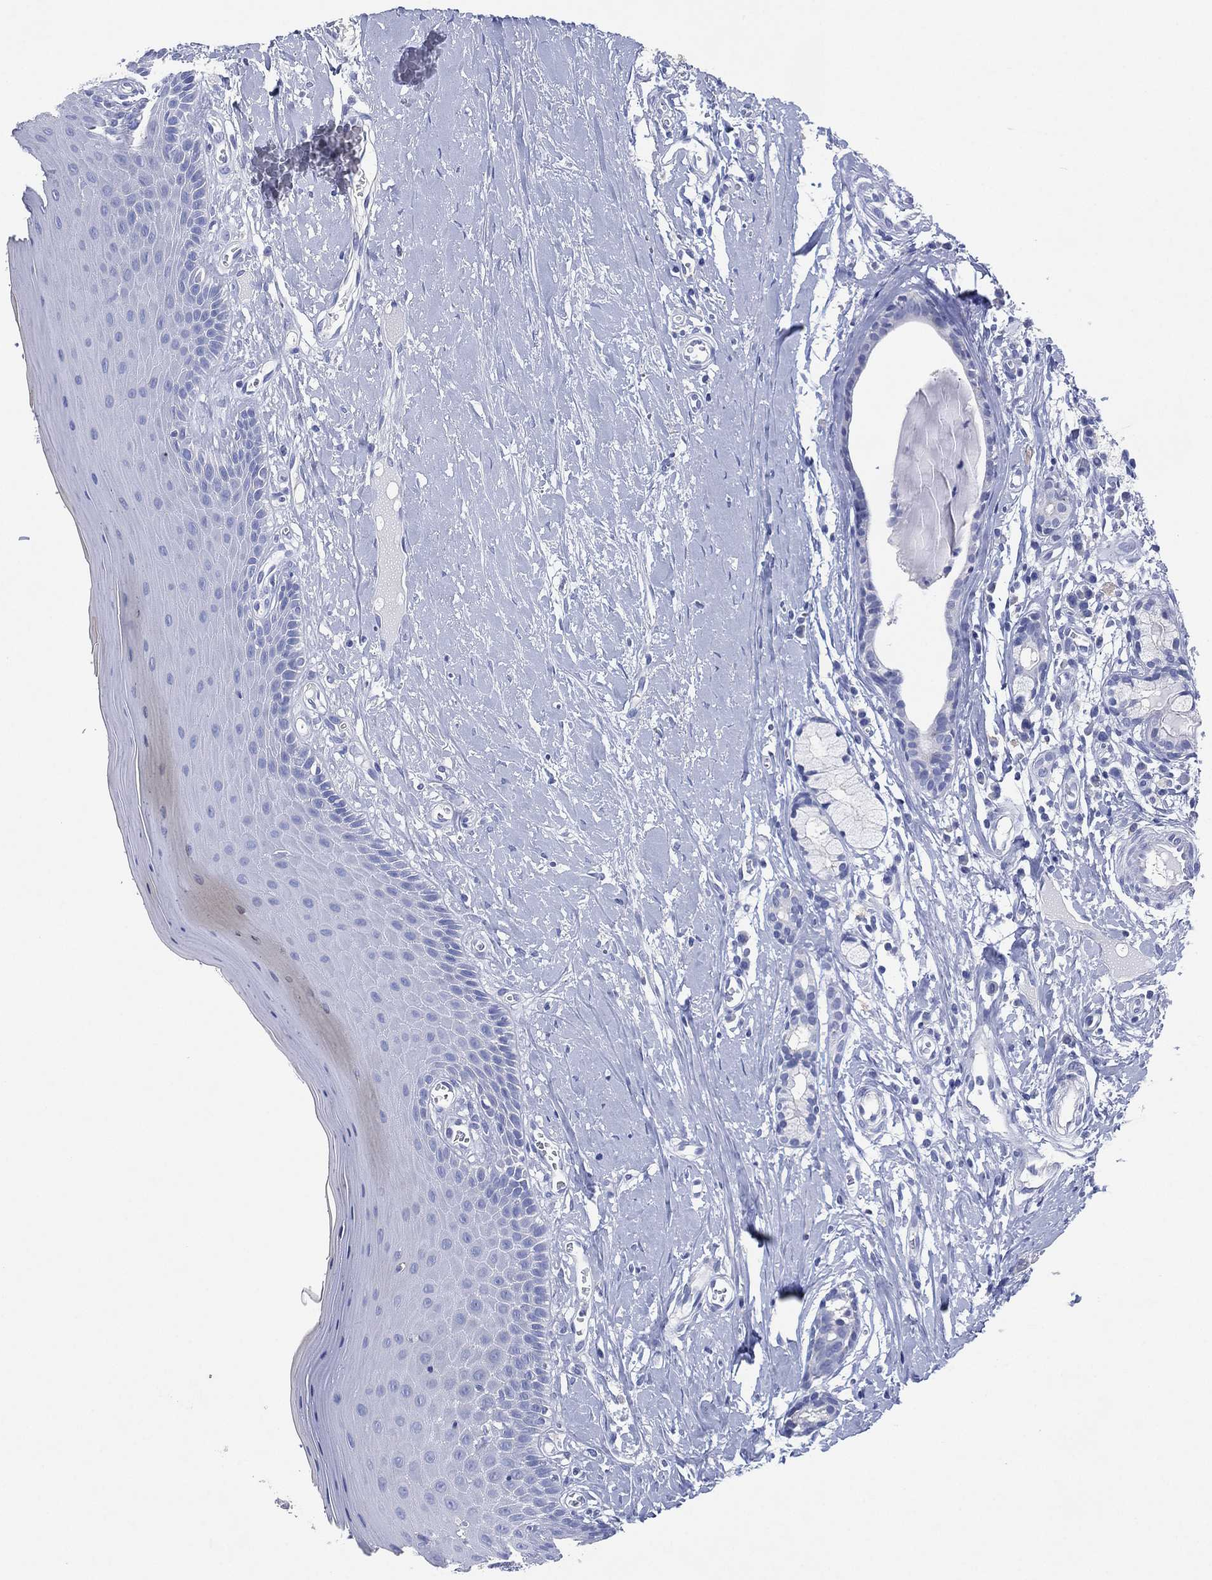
{"staining": {"intensity": "negative", "quantity": "none", "location": "none"}, "tissue": "oral mucosa", "cell_type": "Squamous epithelial cells", "image_type": "normal", "snomed": [{"axis": "morphology", "description": "Normal tissue, NOS"}, {"axis": "topography", "description": "Oral tissue"}], "caption": "Squamous epithelial cells are negative for protein expression in unremarkable human oral mucosa. (Immunohistochemistry, brightfield microscopy, high magnification).", "gene": "CHRNA3", "patient": {"sex": "female", "age": 43}}